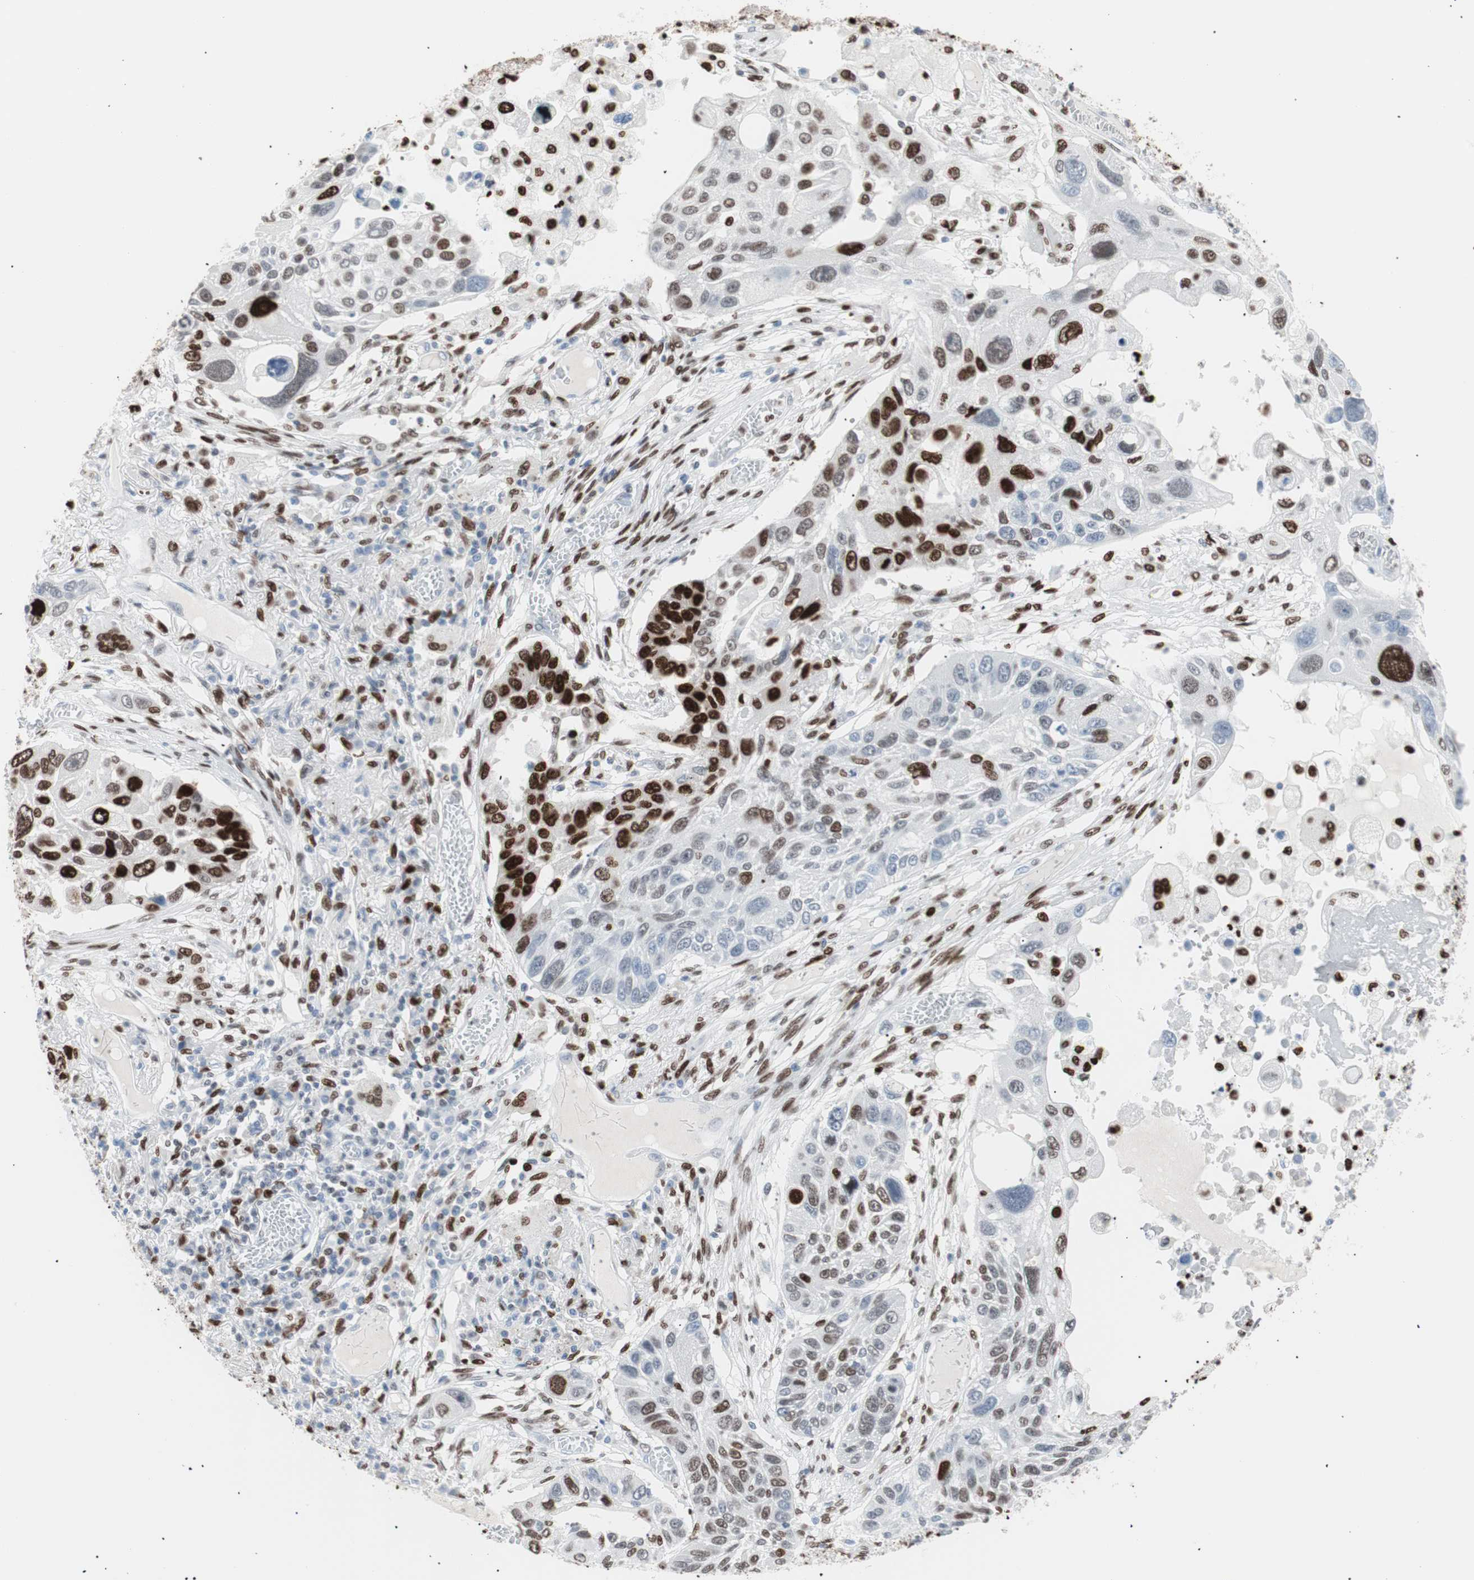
{"staining": {"intensity": "strong", "quantity": "25%-75%", "location": "nuclear"}, "tissue": "lung cancer", "cell_type": "Tumor cells", "image_type": "cancer", "snomed": [{"axis": "morphology", "description": "Squamous cell carcinoma, NOS"}, {"axis": "topography", "description": "Lung"}], "caption": "Approximately 25%-75% of tumor cells in human lung cancer display strong nuclear protein expression as visualized by brown immunohistochemical staining.", "gene": "CEBPB", "patient": {"sex": "male", "age": 71}}